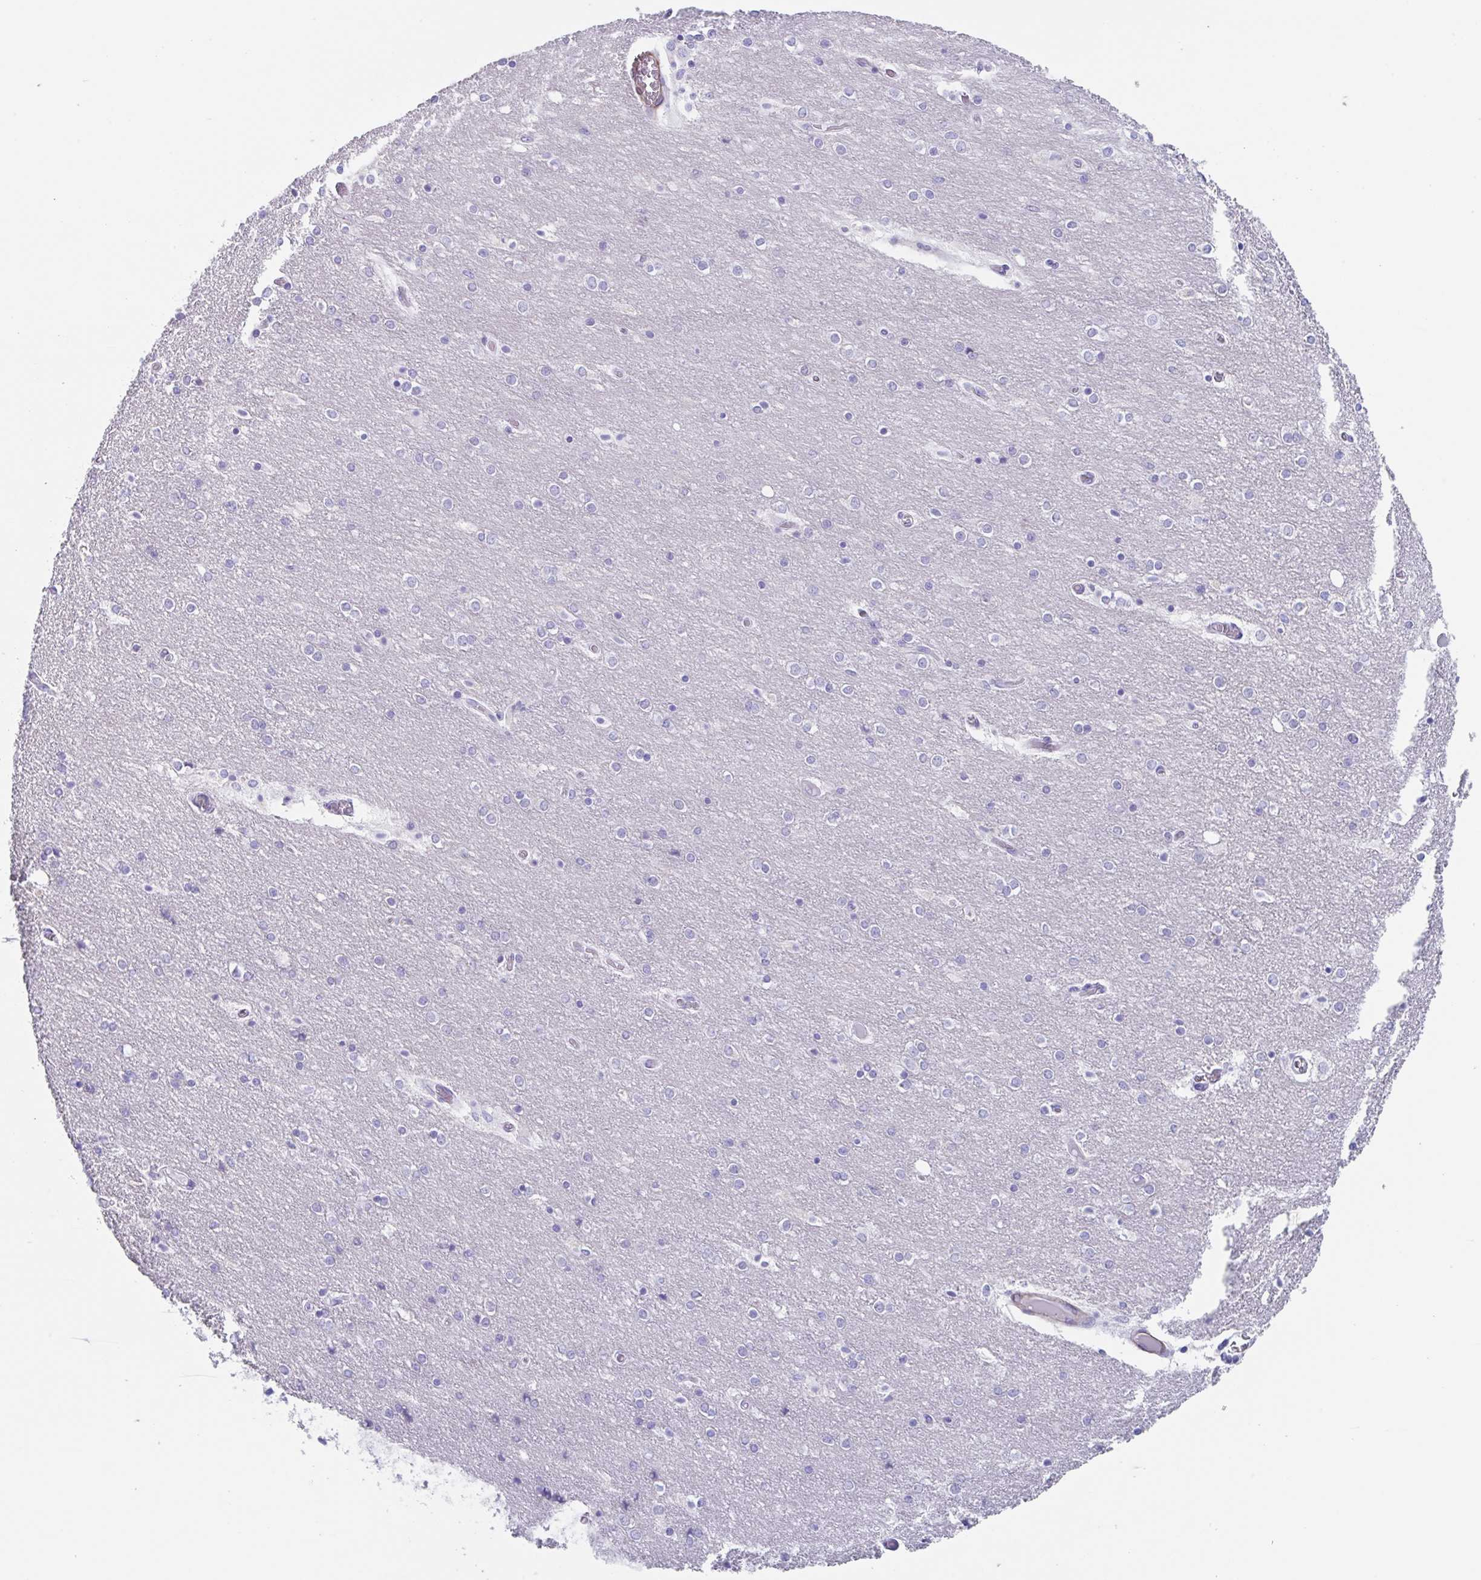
{"staining": {"intensity": "negative", "quantity": "none", "location": "none"}, "tissue": "cerebellum", "cell_type": "Cells in granular layer", "image_type": "normal", "snomed": [{"axis": "morphology", "description": "Normal tissue, NOS"}, {"axis": "topography", "description": "Cerebellum"}], "caption": "A photomicrograph of cerebellum stained for a protein shows no brown staining in cells in granular layer. (Stains: DAB (3,3'-diaminobenzidine) IHC with hematoxylin counter stain, Microscopy: brightfield microscopy at high magnification).", "gene": "TAS2R41", "patient": {"sex": "female", "age": 54}}